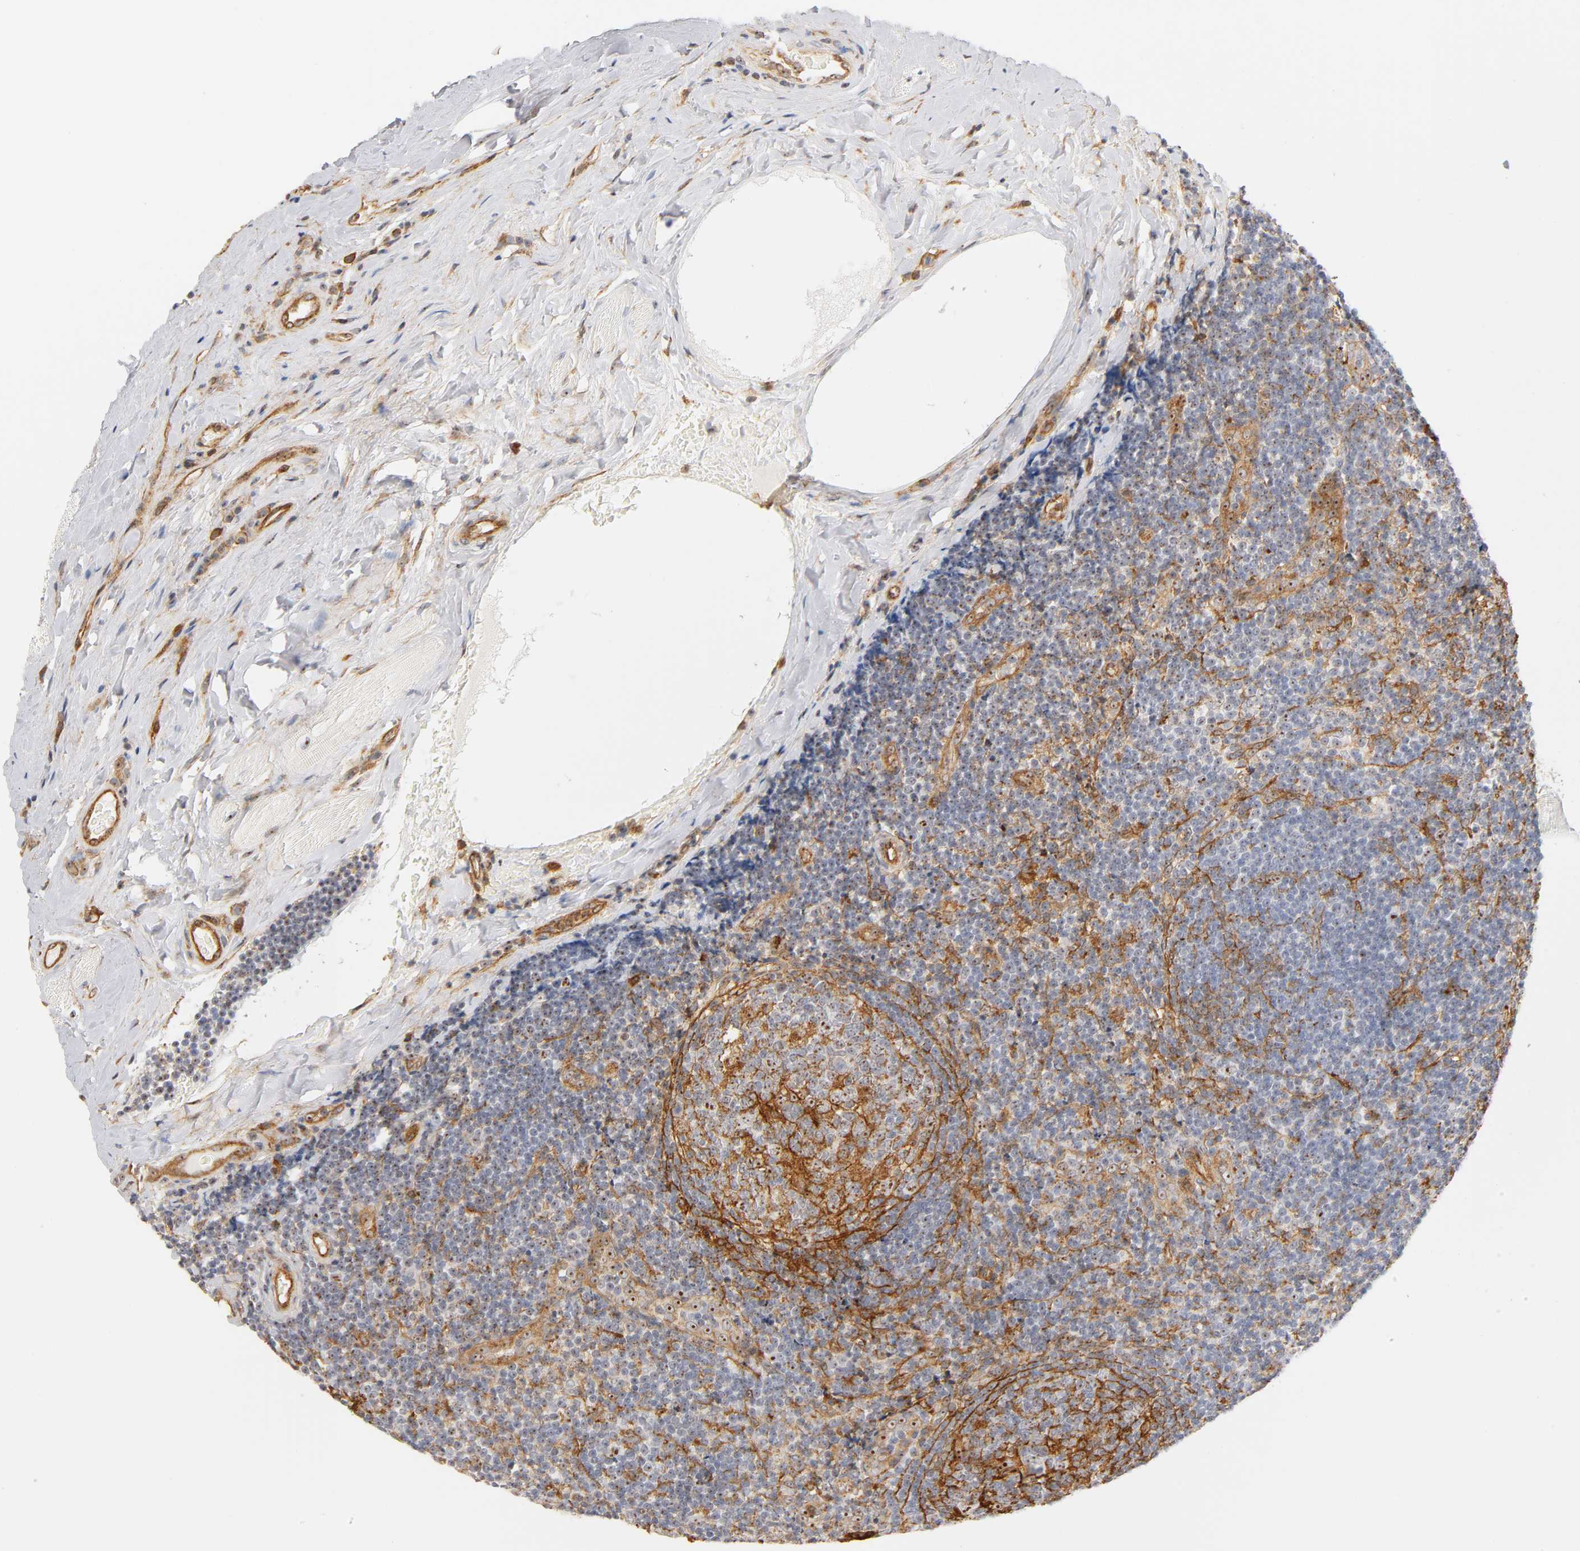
{"staining": {"intensity": "strong", "quantity": "25%-75%", "location": "cytoplasmic/membranous,nuclear"}, "tissue": "tonsil", "cell_type": "Germinal center cells", "image_type": "normal", "snomed": [{"axis": "morphology", "description": "Normal tissue, NOS"}, {"axis": "topography", "description": "Tonsil"}], "caption": "Tonsil stained with immunohistochemistry (IHC) shows strong cytoplasmic/membranous,nuclear expression in approximately 25%-75% of germinal center cells.", "gene": "PLD1", "patient": {"sex": "male", "age": 31}}